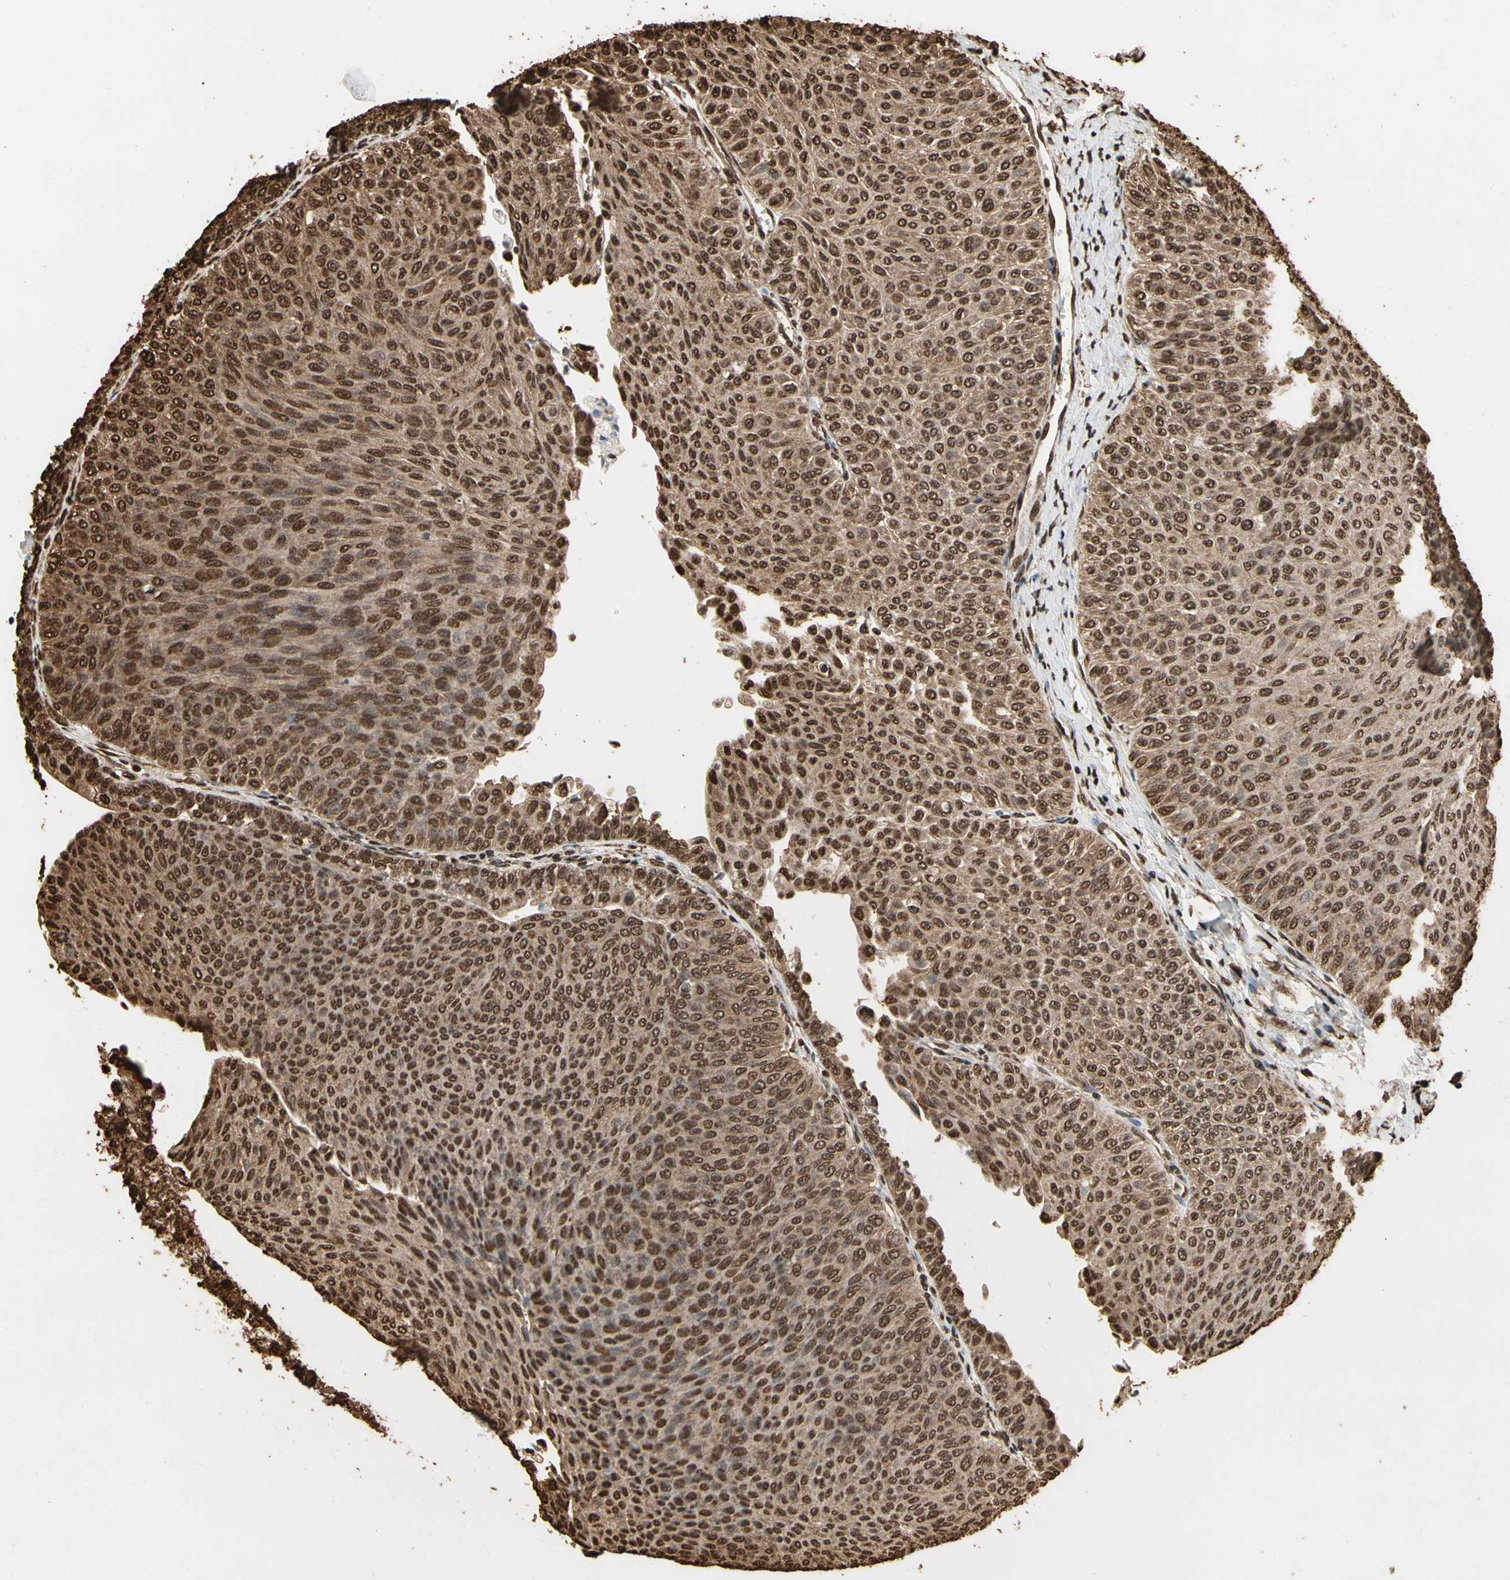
{"staining": {"intensity": "strong", "quantity": ">75%", "location": "cytoplasmic/membranous,nuclear"}, "tissue": "urothelial cancer", "cell_type": "Tumor cells", "image_type": "cancer", "snomed": [{"axis": "morphology", "description": "Urothelial carcinoma, Low grade"}, {"axis": "topography", "description": "Urinary bladder"}], "caption": "Immunohistochemistry staining of urothelial cancer, which reveals high levels of strong cytoplasmic/membranous and nuclear staining in approximately >75% of tumor cells indicating strong cytoplasmic/membranous and nuclear protein expression. The staining was performed using DAB (3,3'-diaminobenzidine) (brown) for protein detection and nuclei were counterstained in hematoxylin (blue).", "gene": "HNRNPK", "patient": {"sex": "male", "age": 78}}